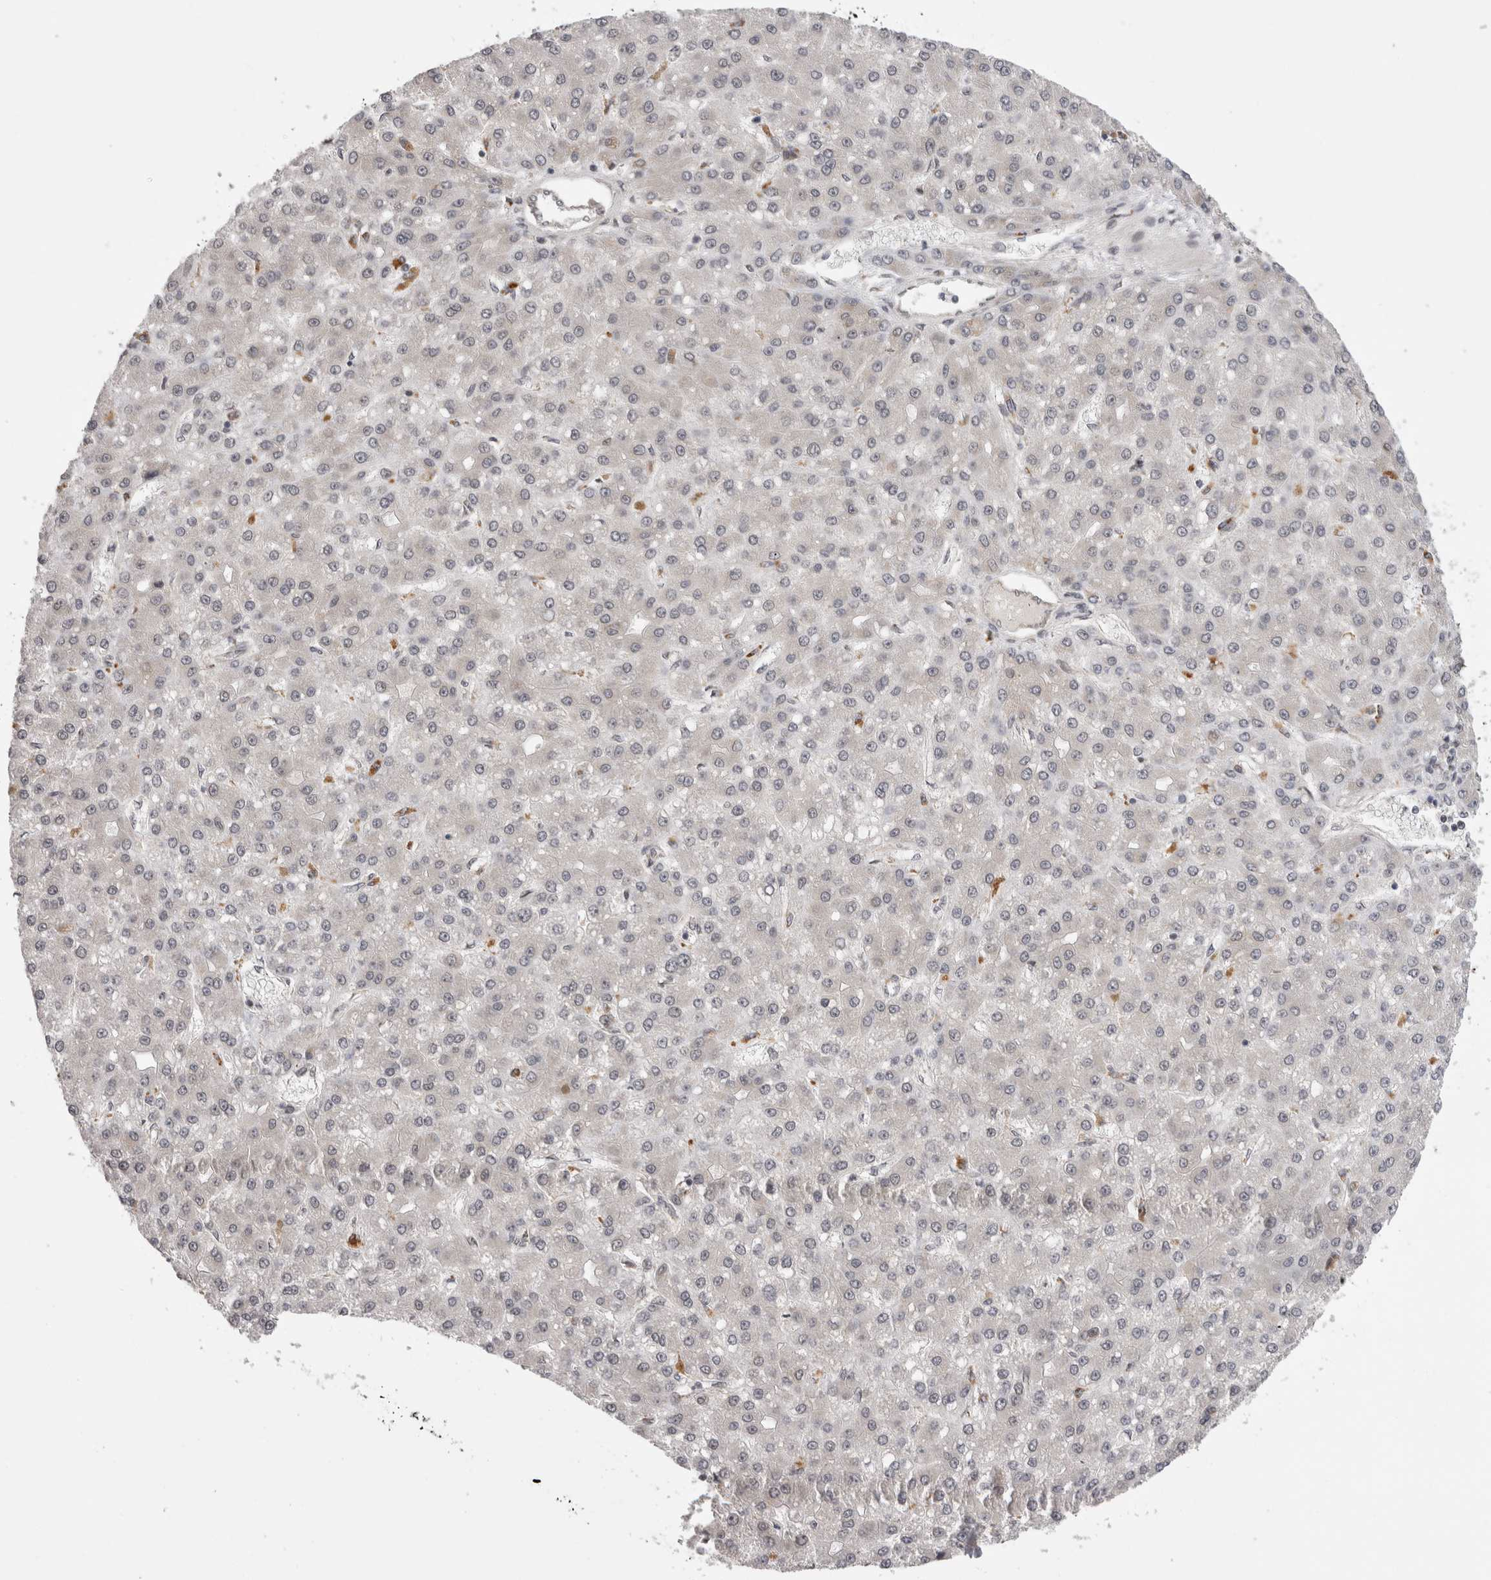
{"staining": {"intensity": "negative", "quantity": "none", "location": "none"}, "tissue": "liver cancer", "cell_type": "Tumor cells", "image_type": "cancer", "snomed": [{"axis": "morphology", "description": "Carcinoma, Hepatocellular, NOS"}, {"axis": "topography", "description": "Liver"}], "caption": "Tumor cells are negative for protein expression in human hepatocellular carcinoma (liver).", "gene": "TMEM65", "patient": {"sex": "male", "age": 67}}